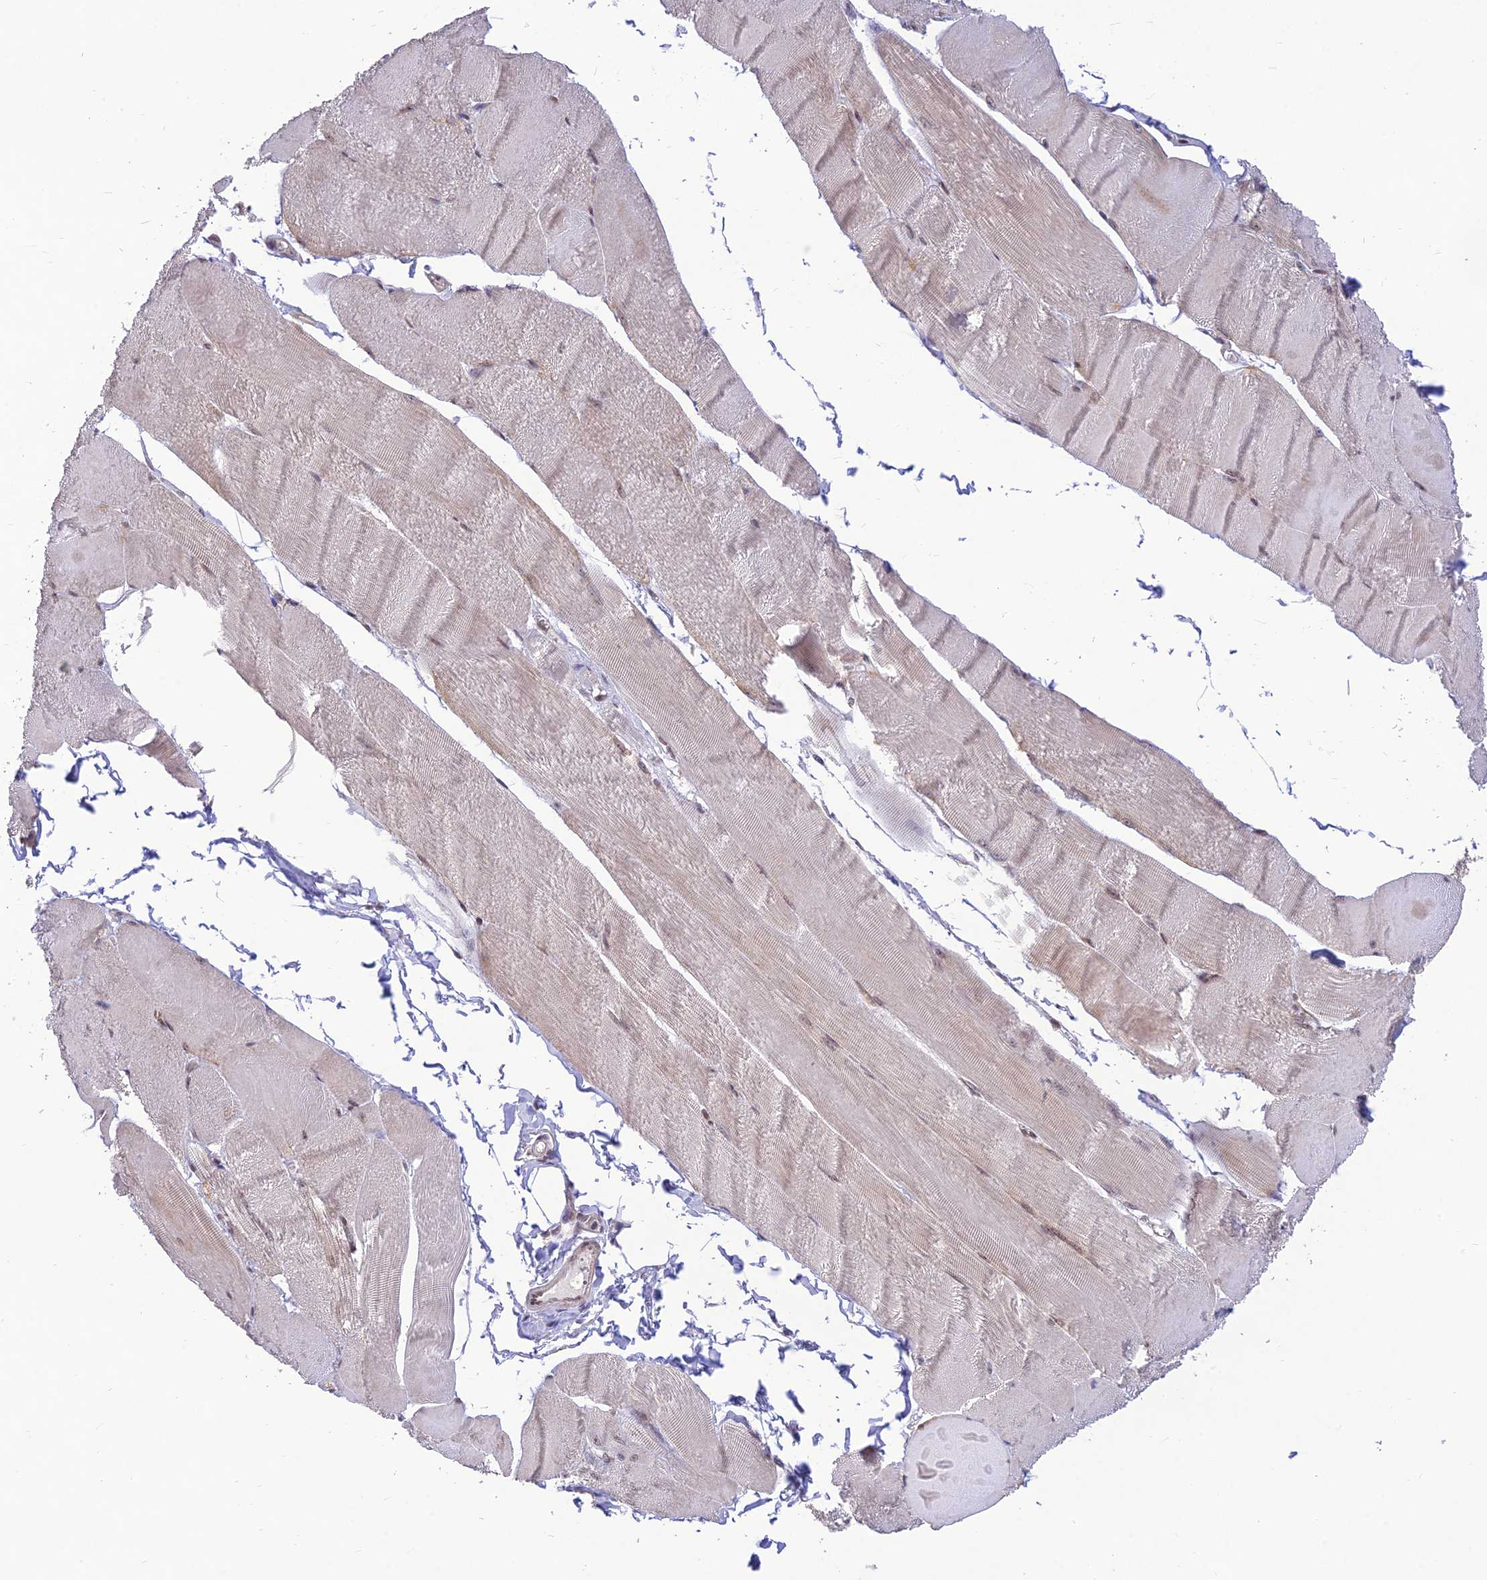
{"staining": {"intensity": "weak", "quantity": ">75%", "location": "cytoplasmic/membranous,nuclear"}, "tissue": "skeletal muscle", "cell_type": "Myocytes", "image_type": "normal", "snomed": [{"axis": "morphology", "description": "Normal tissue, NOS"}, {"axis": "morphology", "description": "Basal cell carcinoma"}, {"axis": "topography", "description": "Skeletal muscle"}], "caption": "Protein positivity by immunohistochemistry demonstrates weak cytoplasmic/membranous,nuclear staining in approximately >75% of myocytes in benign skeletal muscle. The protein of interest is stained brown, and the nuclei are stained in blue (DAB IHC with brightfield microscopy, high magnification).", "gene": "MICOS13", "patient": {"sex": "female", "age": 64}}